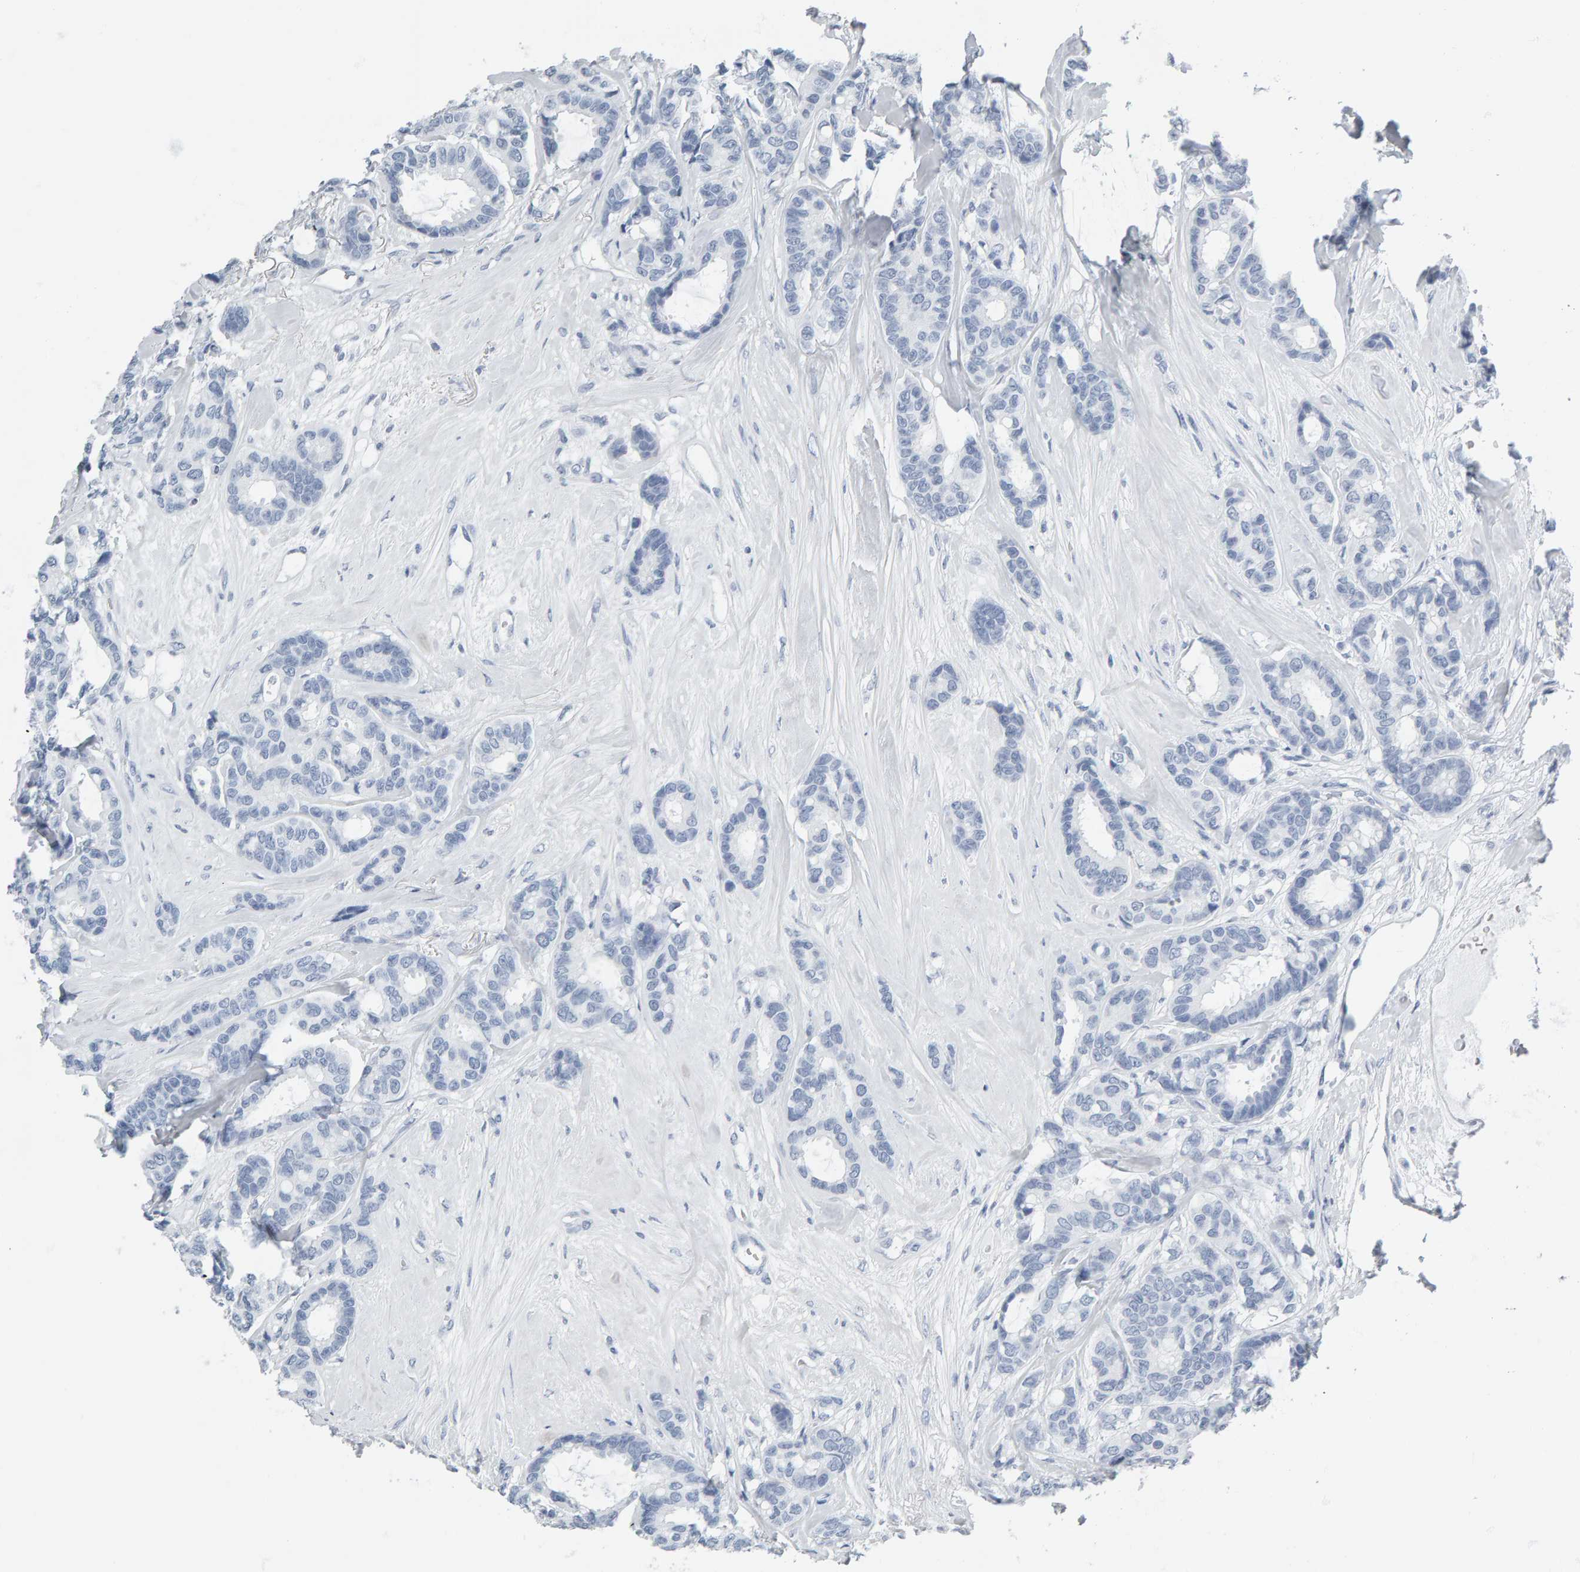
{"staining": {"intensity": "negative", "quantity": "none", "location": "none"}, "tissue": "breast cancer", "cell_type": "Tumor cells", "image_type": "cancer", "snomed": [{"axis": "morphology", "description": "Duct carcinoma"}, {"axis": "topography", "description": "Breast"}], "caption": "The micrograph demonstrates no significant positivity in tumor cells of breast cancer.", "gene": "SPACA3", "patient": {"sex": "female", "age": 87}}